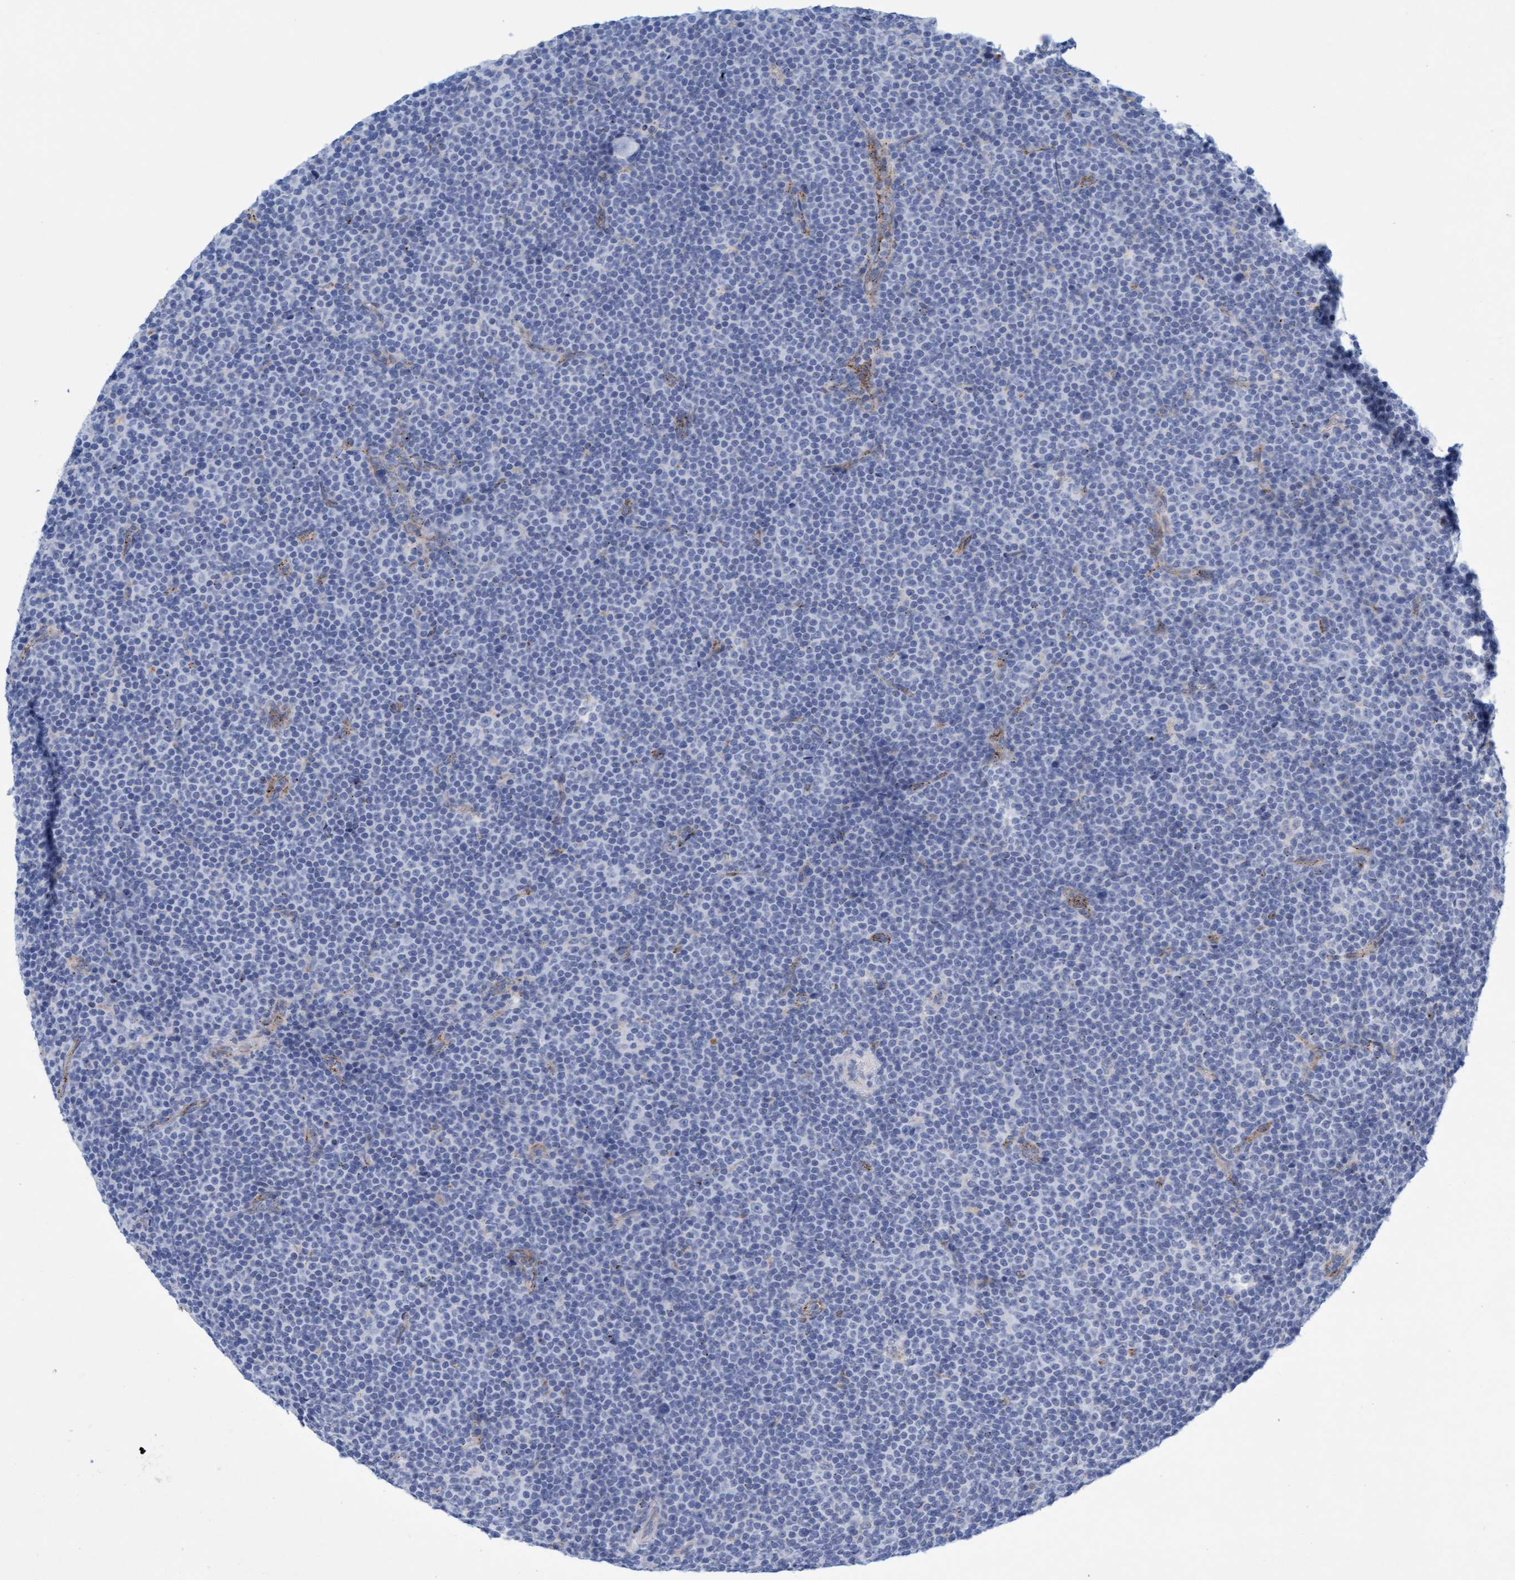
{"staining": {"intensity": "negative", "quantity": "none", "location": "none"}, "tissue": "lymphoma", "cell_type": "Tumor cells", "image_type": "cancer", "snomed": [{"axis": "morphology", "description": "Malignant lymphoma, non-Hodgkin's type, Low grade"}, {"axis": "topography", "description": "Lymph node"}], "caption": "This is an immunohistochemistry histopathology image of lymphoma. There is no expression in tumor cells.", "gene": "SGSH", "patient": {"sex": "female", "age": 67}}